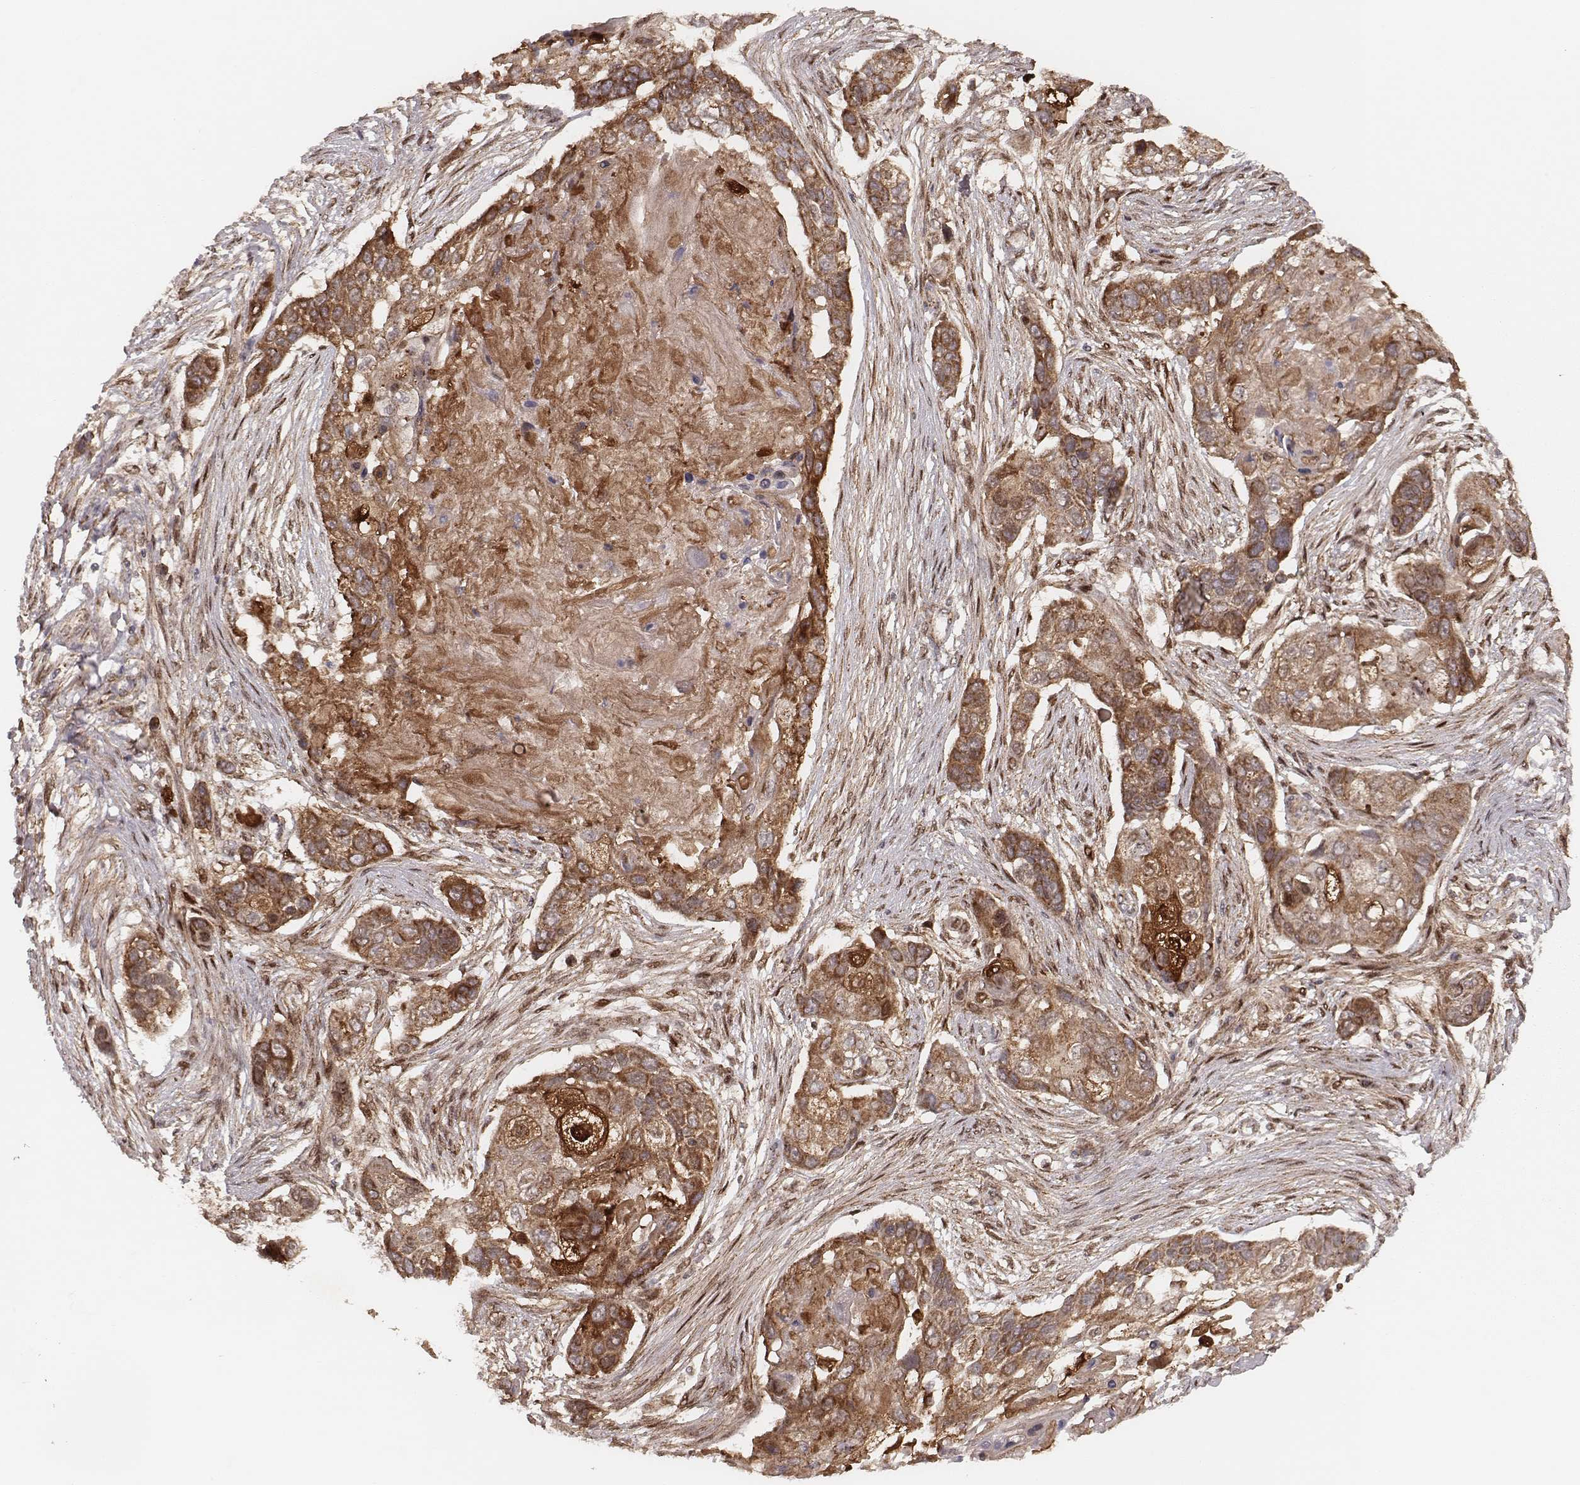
{"staining": {"intensity": "moderate", "quantity": ">75%", "location": "cytoplasmic/membranous"}, "tissue": "lung cancer", "cell_type": "Tumor cells", "image_type": "cancer", "snomed": [{"axis": "morphology", "description": "Squamous cell carcinoma, NOS"}, {"axis": "topography", "description": "Lung"}], "caption": "Brown immunohistochemical staining in lung cancer (squamous cell carcinoma) displays moderate cytoplasmic/membranous staining in about >75% of tumor cells. (Brightfield microscopy of DAB IHC at high magnification).", "gene": "NDUFA7", "patient": {"sex": "male", "age": 69}}